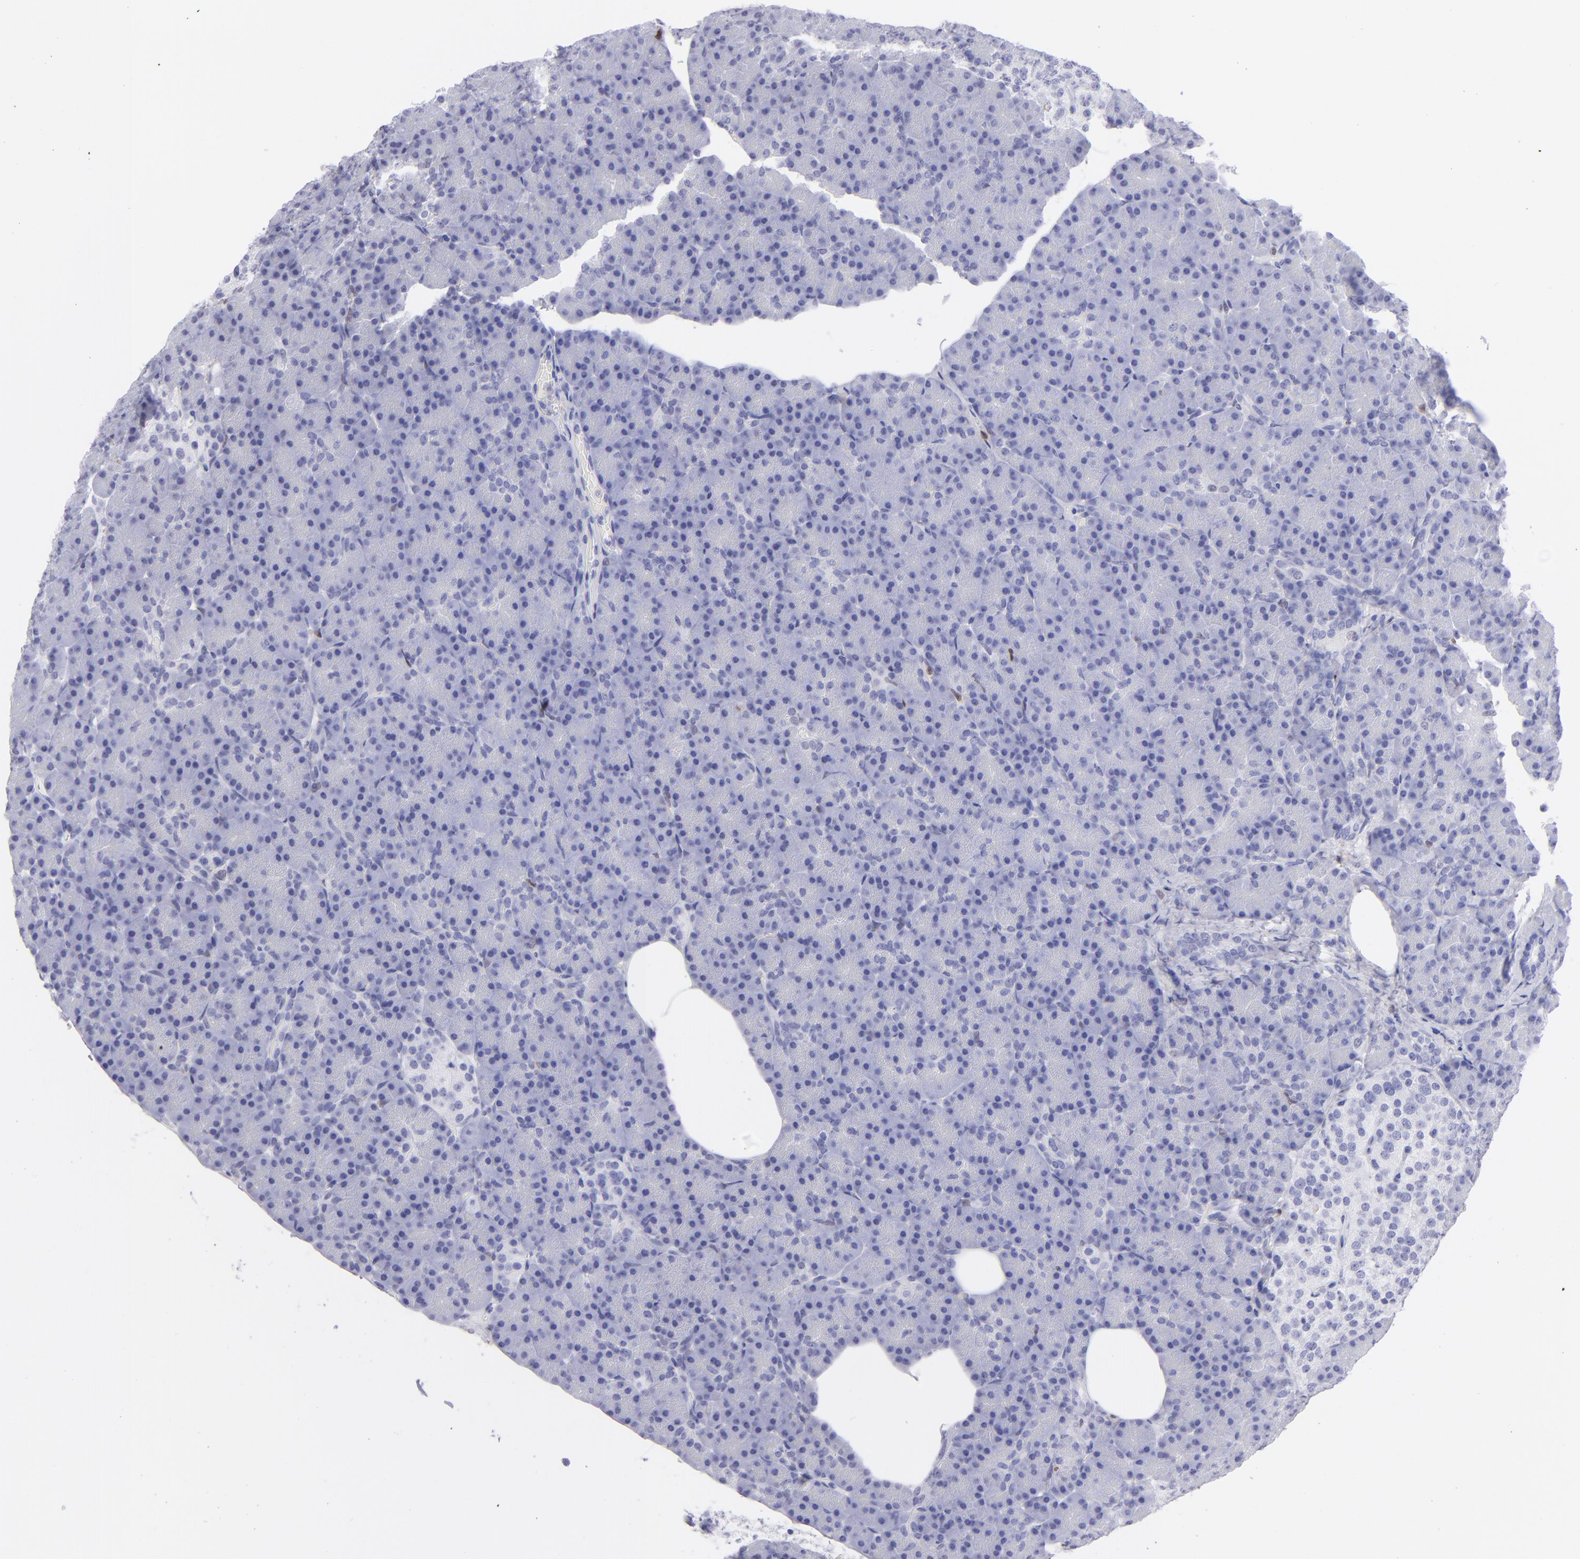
{"staining": {"intensity": "negative", "quantity": "none", "location": "none"}, "tissue": "pancreas", "cell_type": "Exocrine glandular cells", "image_type": "normal", "snomed": [{"axis": "morphology", "description": "Normal tissue, NOS"}, {"axis": "topography", "description": "Pancreas"}], "caption": "Pancreas was stained to show a protein in brown. There is no significant positivity in exocrine glandular cells. The staining was performed using DAB to visualize the protein expression in brown, while the nuclei were stained in blue with hematoxylin (Magnification: 20x).", "gene": "MITF", "patient": {"sex": "female", "age": 43}}